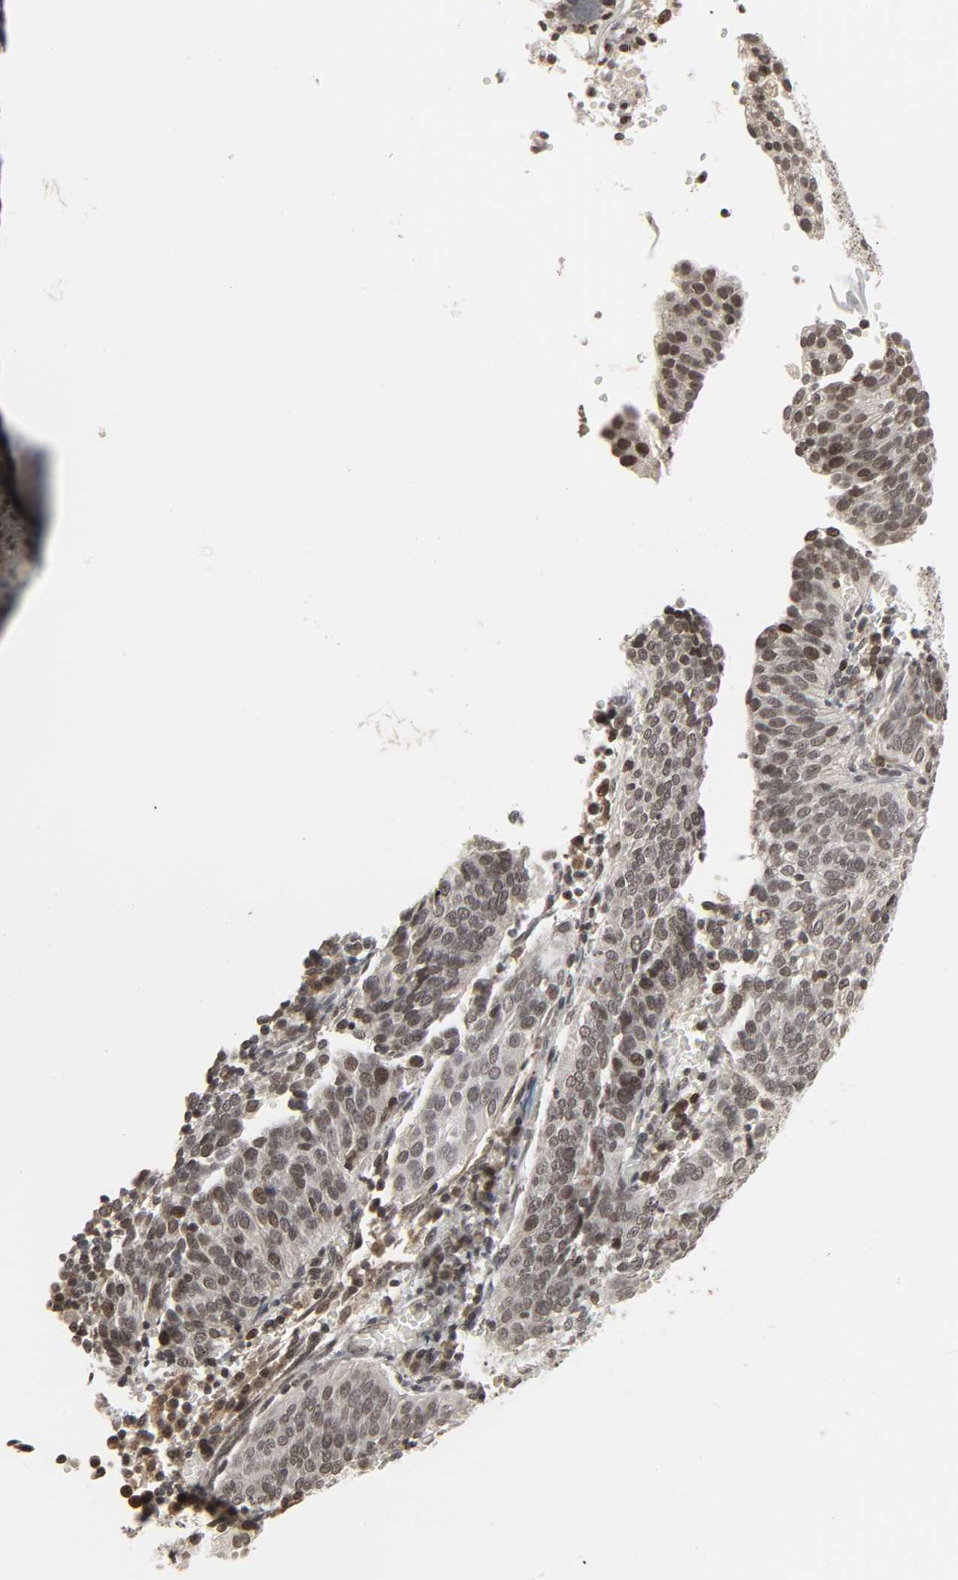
{"staining": {"intensity": "moderate", "quantity": "25%-75%", "location": "nuclear"}, "tissue": "cervical cancer", "cell_type": "Tumor cells", "image_type": "cancer", "snomed": [{"axis": "morphology", "description": "Squamous cell carcinoma, NOS"}, {"axis": "topography", "description": "Cervix"}], "caption": "Moderate nuclear protein positivity is present in approximately 25%-75% of tumor cells in cervical squamous cell carcinoma.", "gene": "XRCC1", "patient": {"sex": "female", "age": 39}}